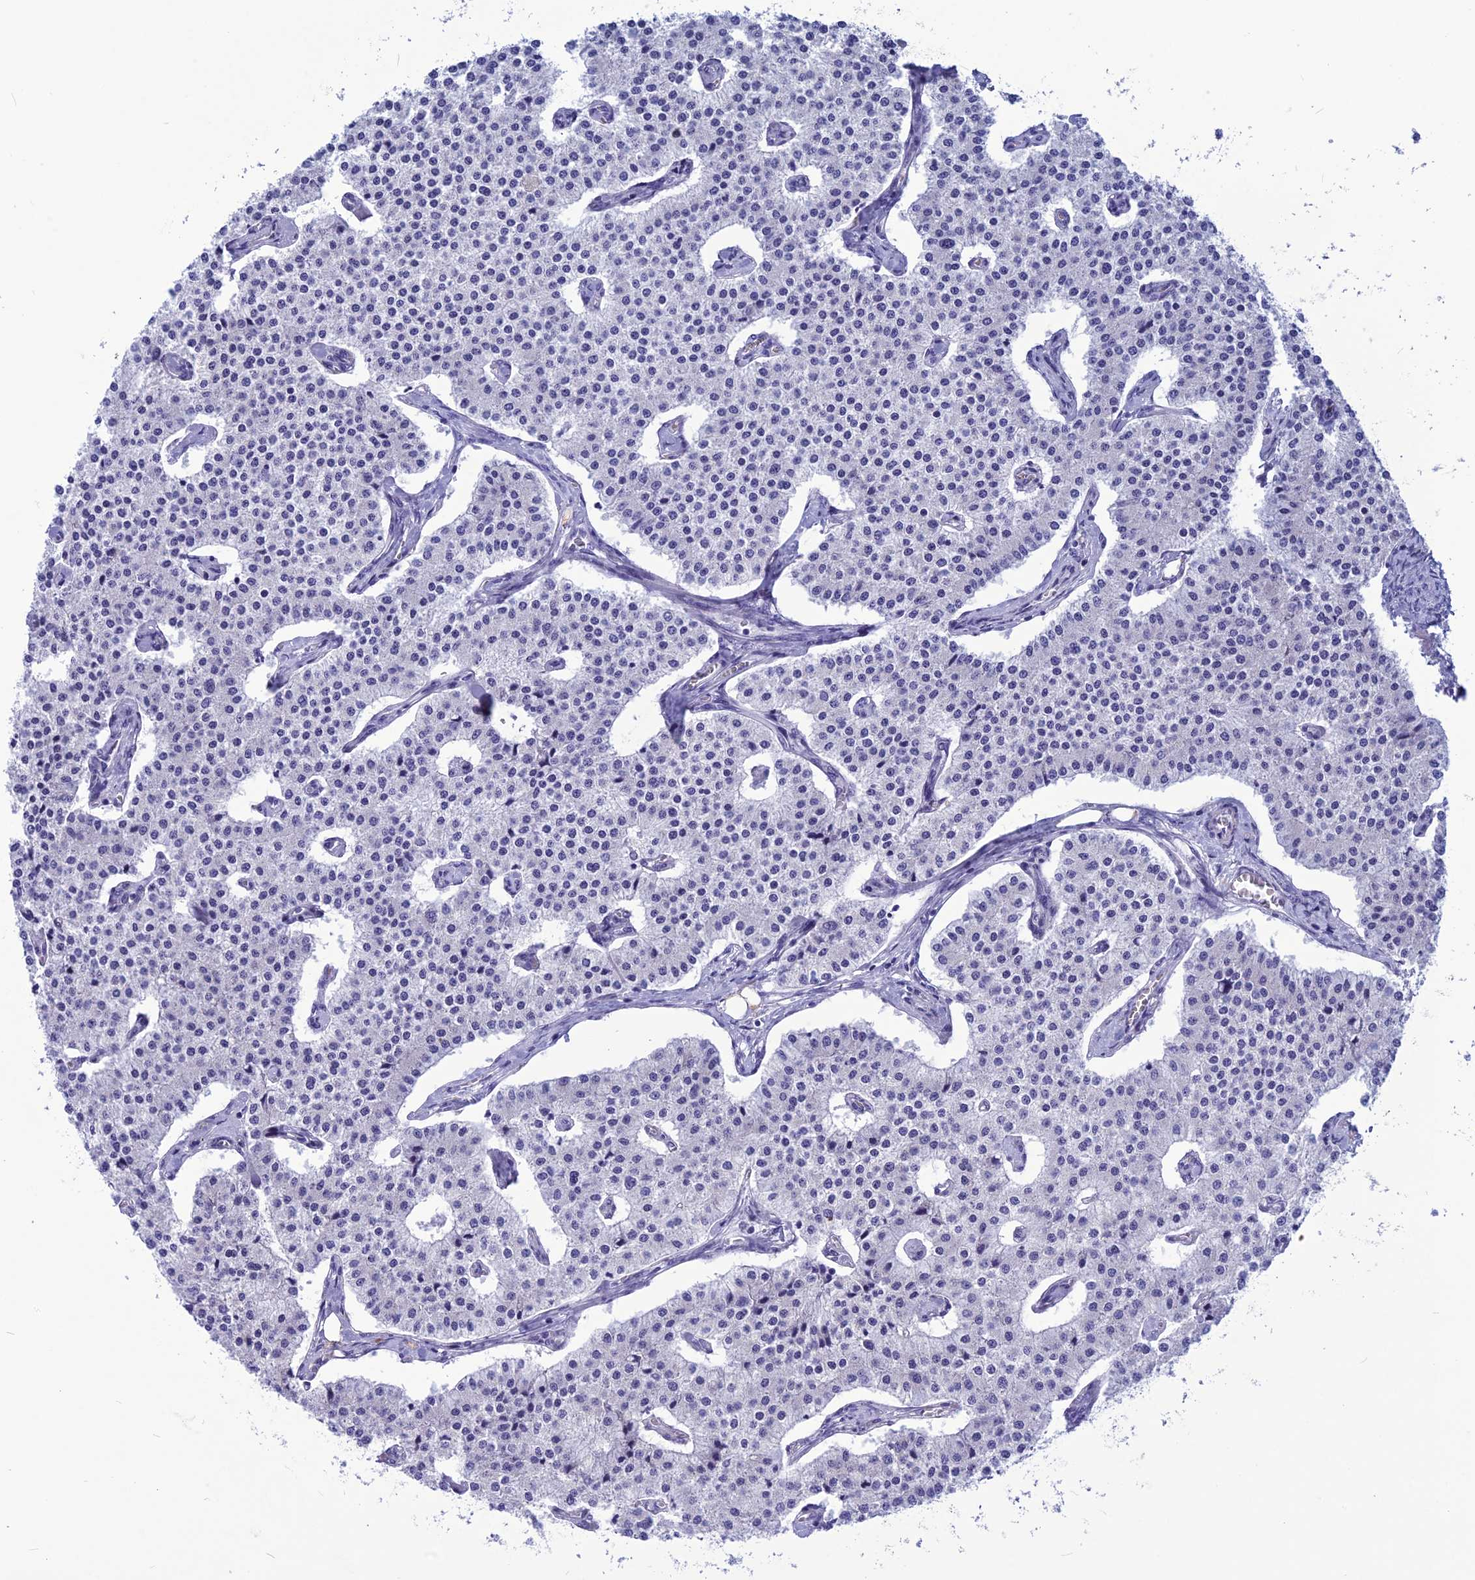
{"staining": {"intensity": "negative", "quantity": "none", "location": "none"}, "tissue": "carcinoid", "cell_type": "Tumor cells", "image_type": "cancer", "snomed": [{"axis": "morphology", "description": "Carcinoid, malignant, NOS"}, {"axis": "topography", "description": "Colon"}], "caption": "Tumor cells are negative for protein expression in human malignant carcinoid. (DAB IHC with hematoxylin counter stain).", "gene": "PSMF1", "patient": {"sex": "female", "age": 52}}